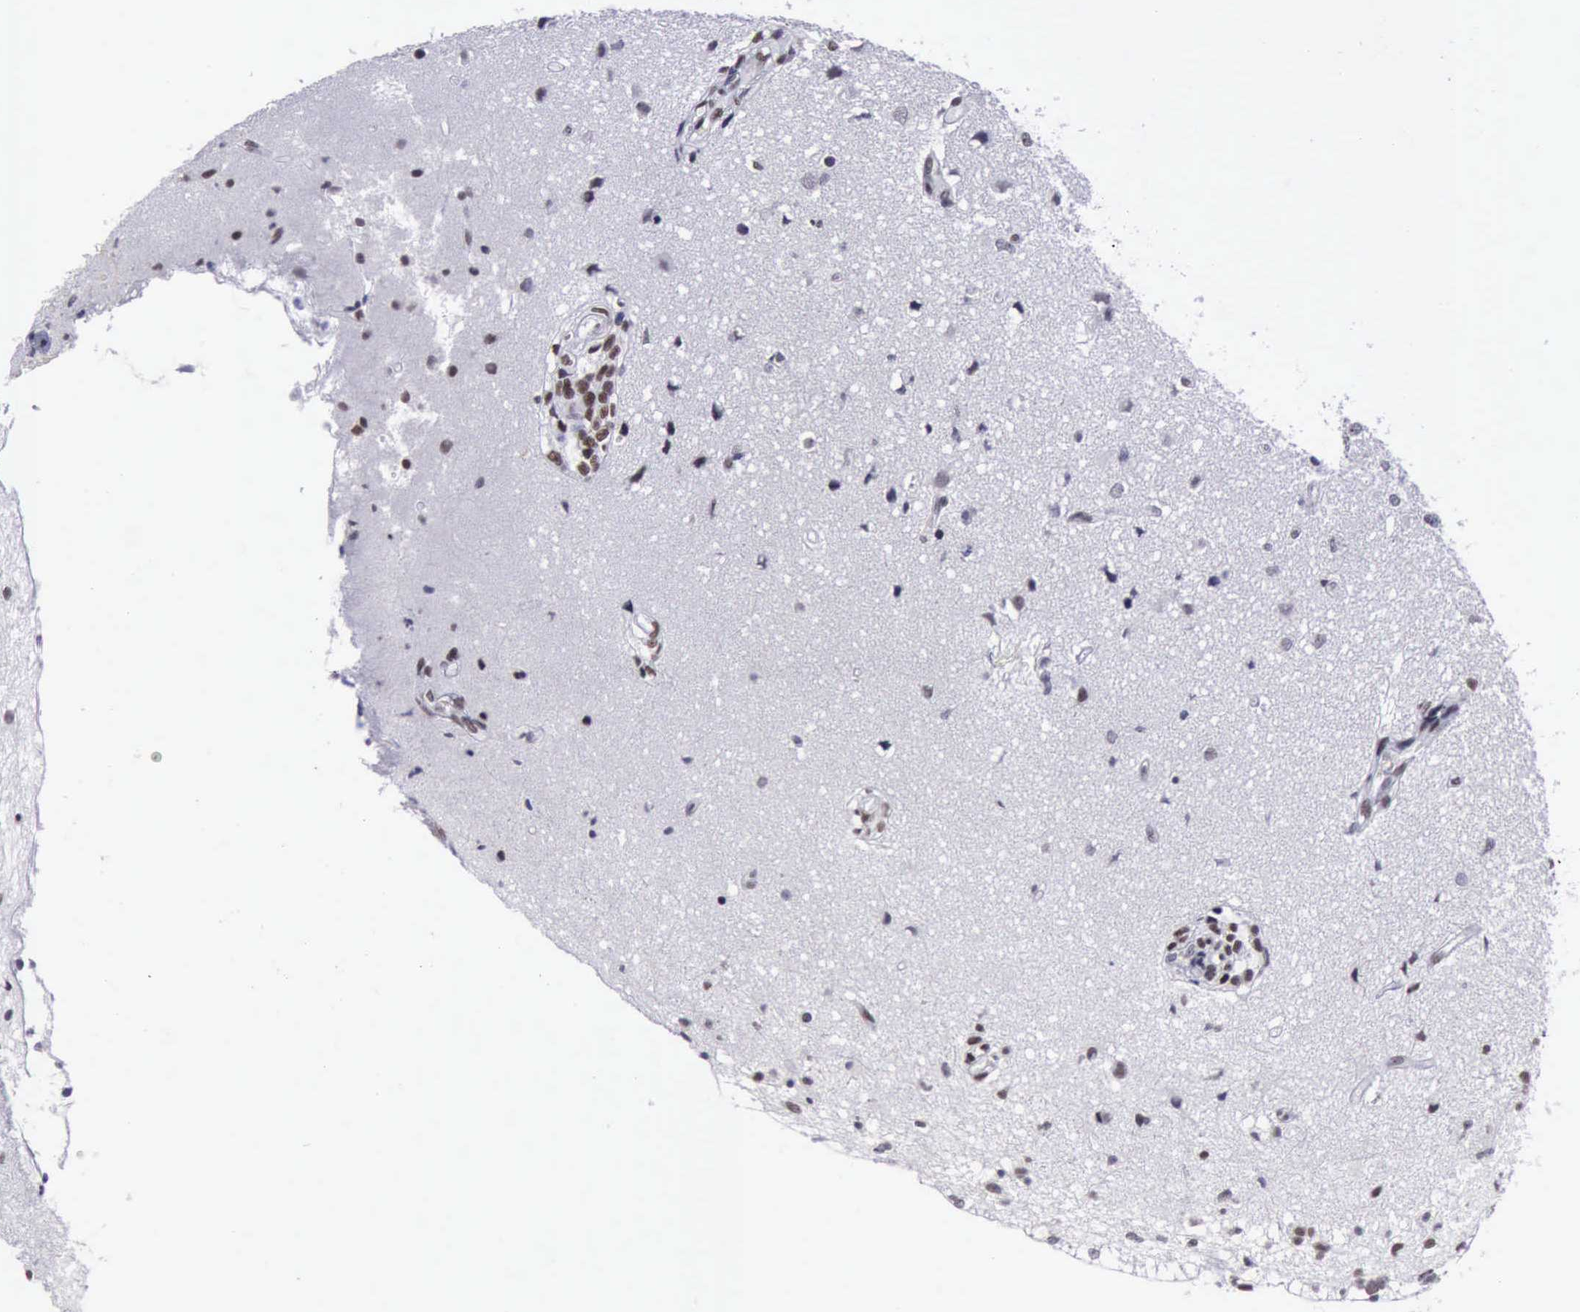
{"staining": {"intensity": "weak", "quantity": "<25%", "location": "nuclear"}, "tissue": "glioma", "cell_type": "Tumor cells", "image_type": "cancer", "snomed": [{"axis": "morphology", "description": "Glioma, malignant, High grade"}, {"axis": "topography", "description": "Brain"}], "caption": "The micrograph demonstrates no significant staining in tumor cells of glioma. (DAB immunohistochemistry with hematoxylin counter stain).", "gene": "YY1", "patient": {"sex": "male", "age": 66}}